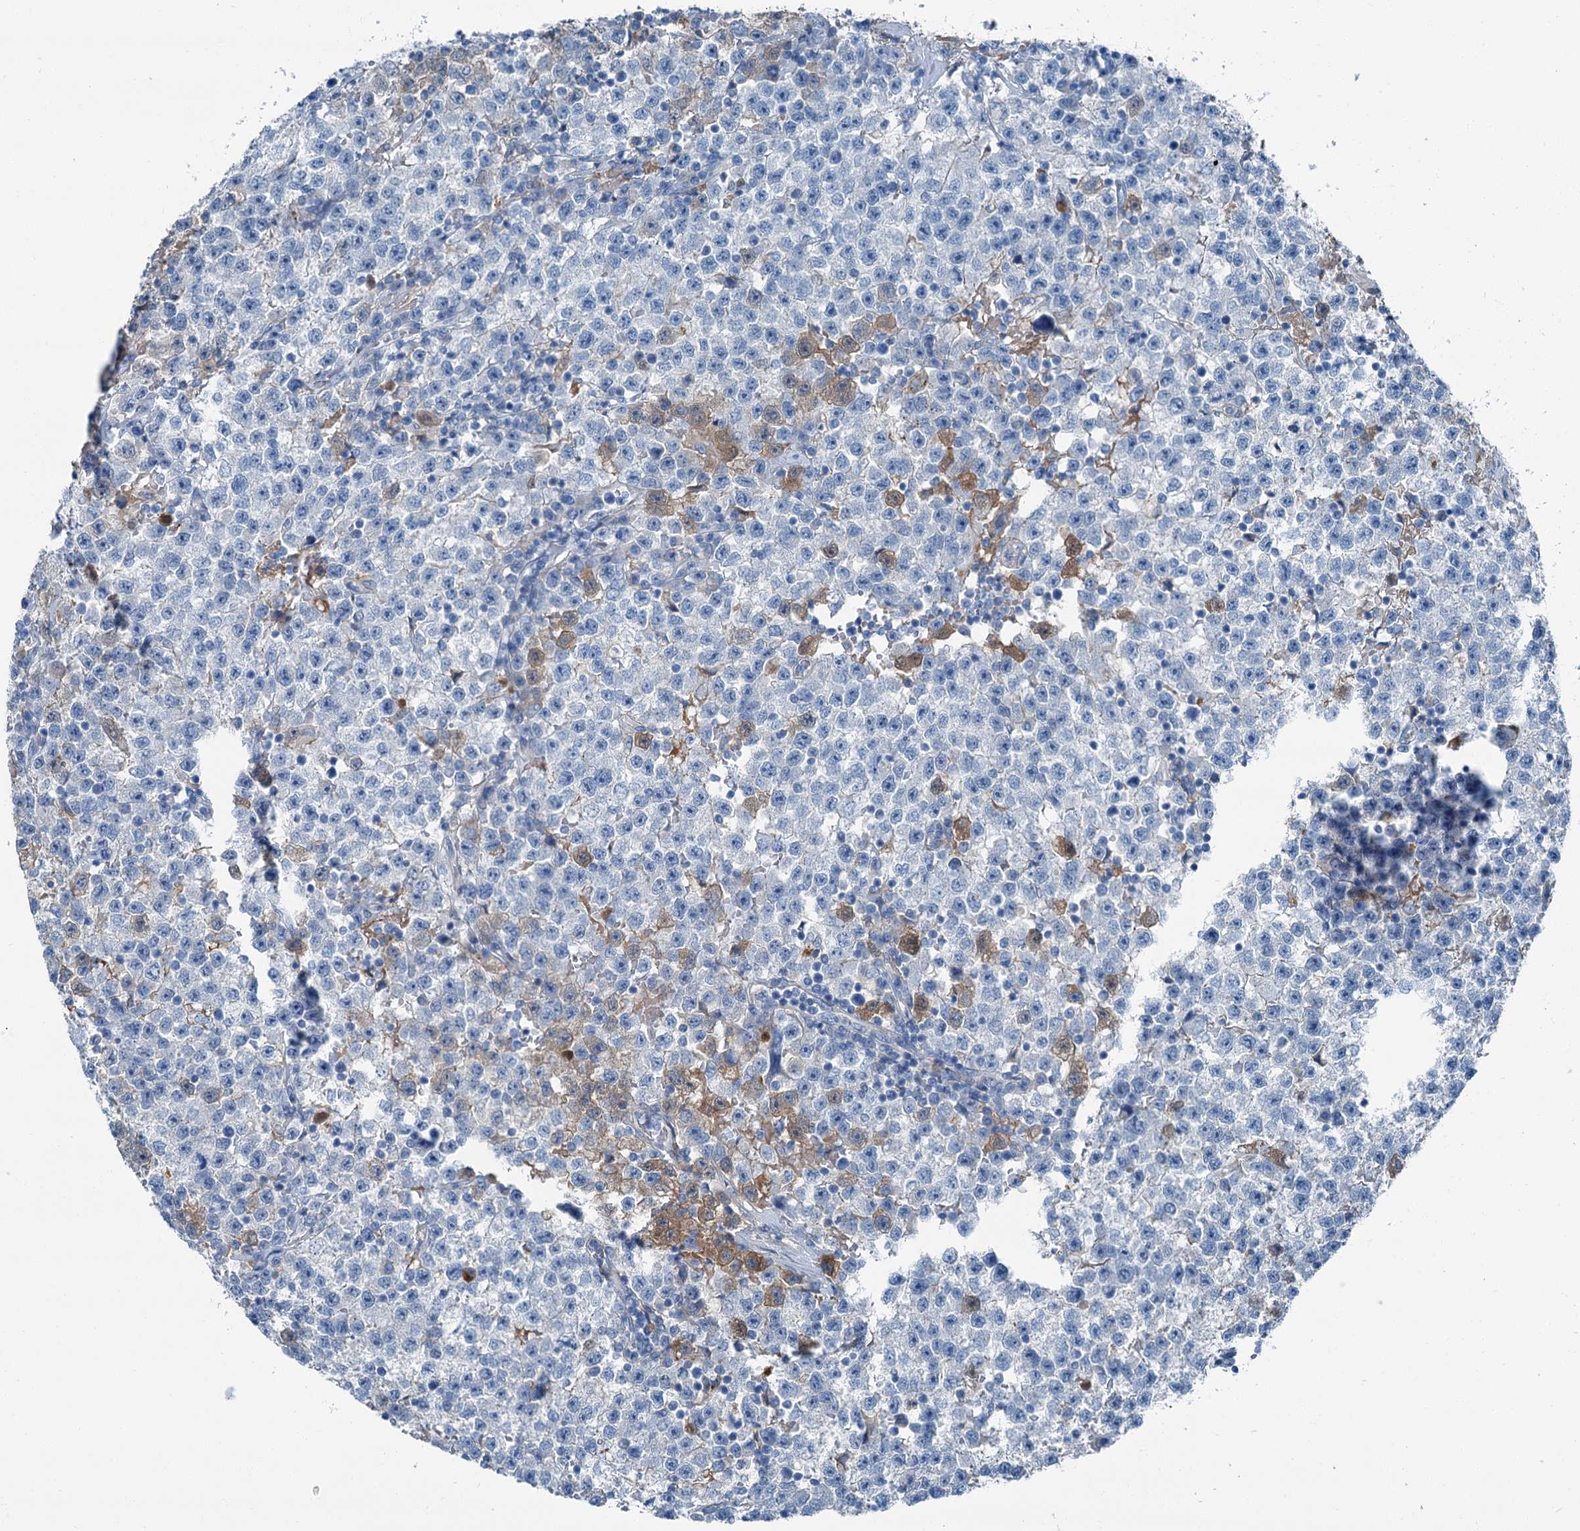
{"staining": {"intensity": "negative", "quantity": "none", "location": "none"}, "tissue": "testis cancer", "cell_type": "Tumor cells", "image_type": "cancer", "snomed": [{"axis": "morphology", "description": "Seminoma, NOS"}, {"axis": "topography", "description": "Testis"}], "caption": "DAB (3,3'-diaminobenzidine) immunohistochemical staining of human seminoma (testis) reveals no significant expression in tumor cells. (Brightfield microscopy of DAB (3,3'-diaminobenzidine) immunohistochemistry at high magnification).", "gene": "AXL", "patient": {"sex": "male", "age": 22}}